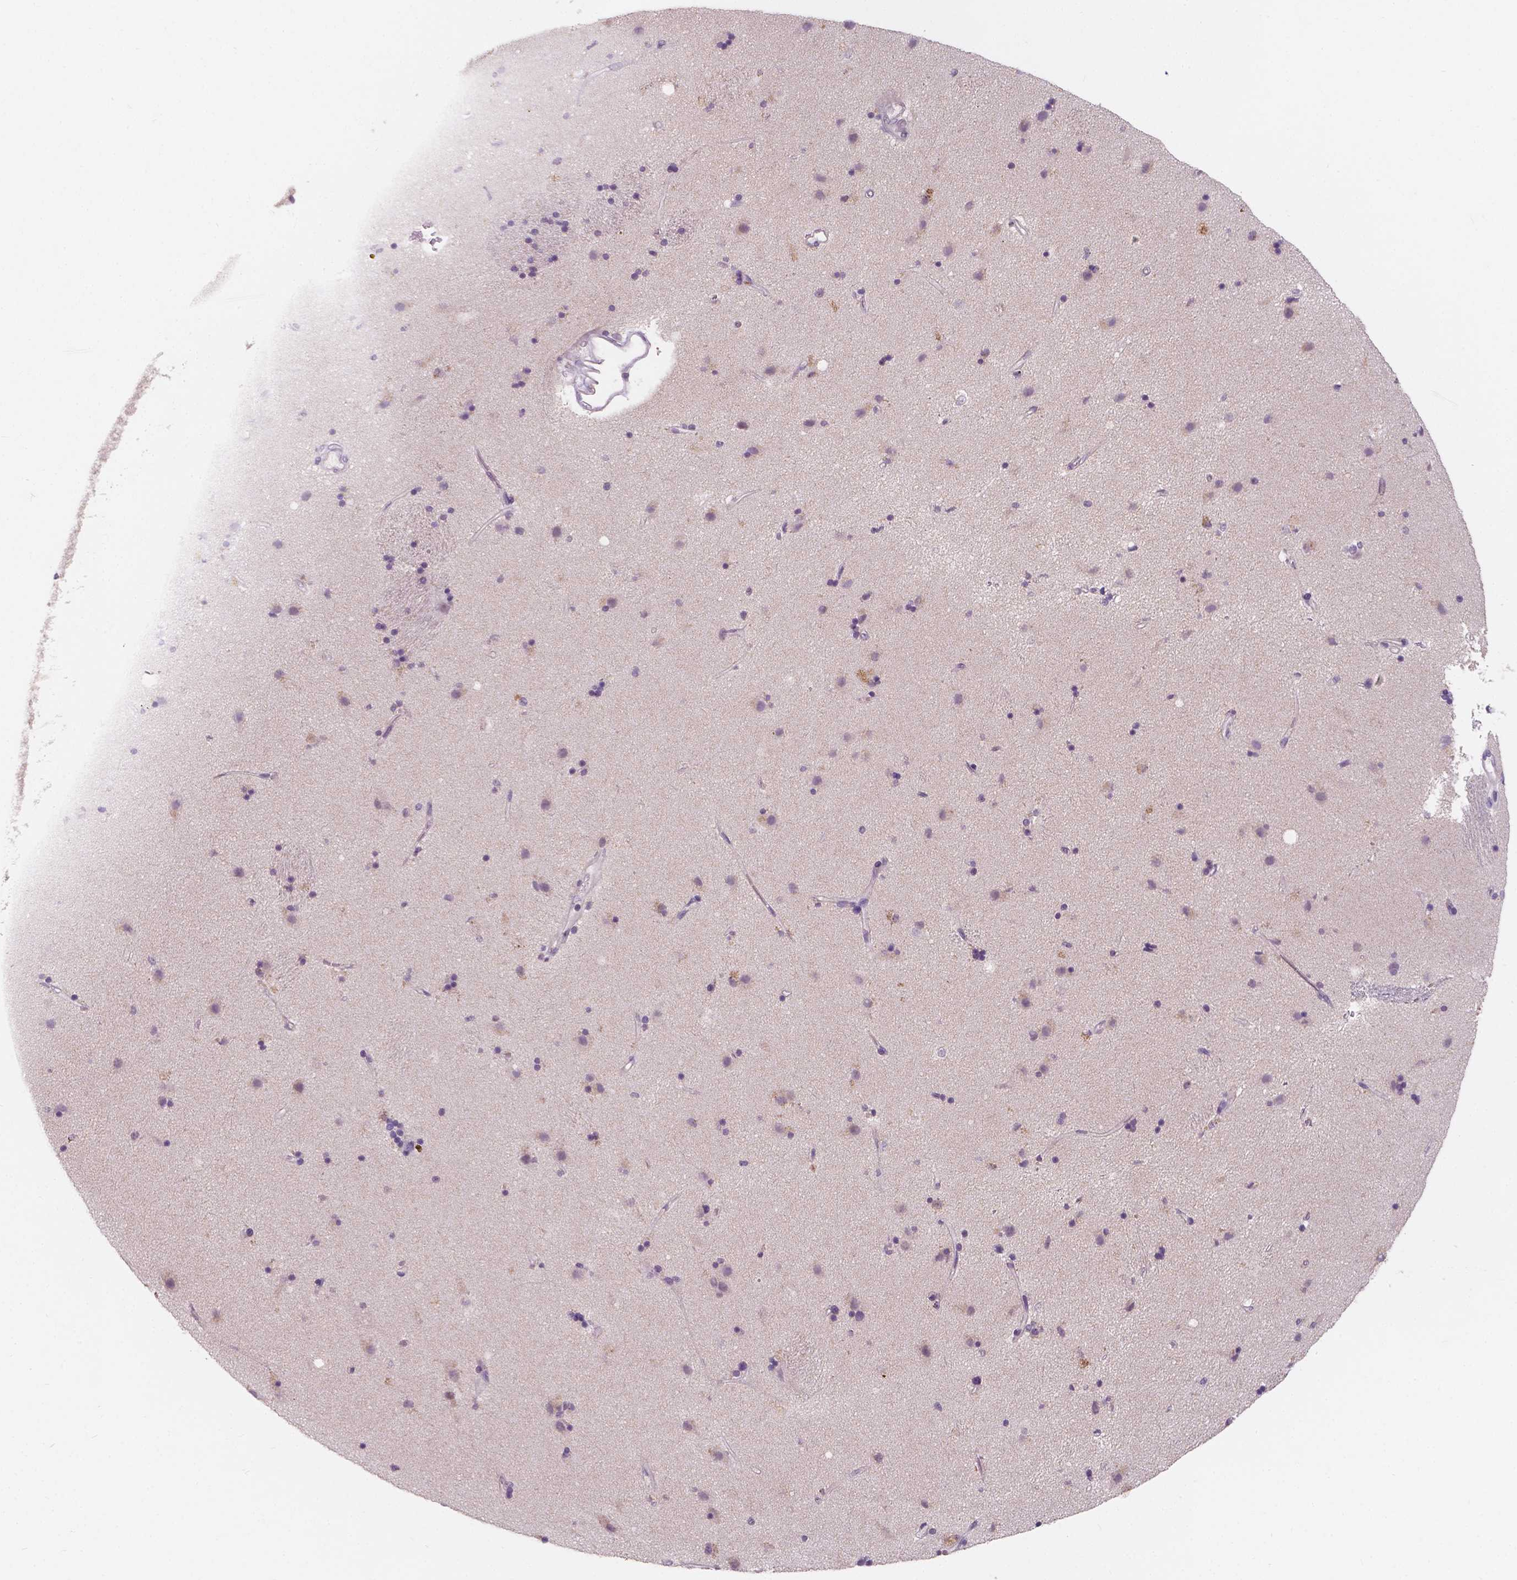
{"staining": {"intensity": "weak", "quantity": "<25%", "location": "cytoplasmic/membranous"}, "tissue": "caudate", "cell_type": "Glial cells", "image_type": "normal", "snomed": [{"axis": "morphology", "description": "Normal tissue, NOS"}, {"axis": "topography", "description": "Lateral ventricle wall"}], "caption": "IHC image of benign caudate stained for a protein (brown), which demonstrates no expression in glial cells. The staining was performed using DAB to visualize the protein expression in brown, while the nuclei were stained in blue with hematoxylin (Magnification: 20x).", "gene": "SIRT2", "patient": {"sex": "female", "age": 71}}